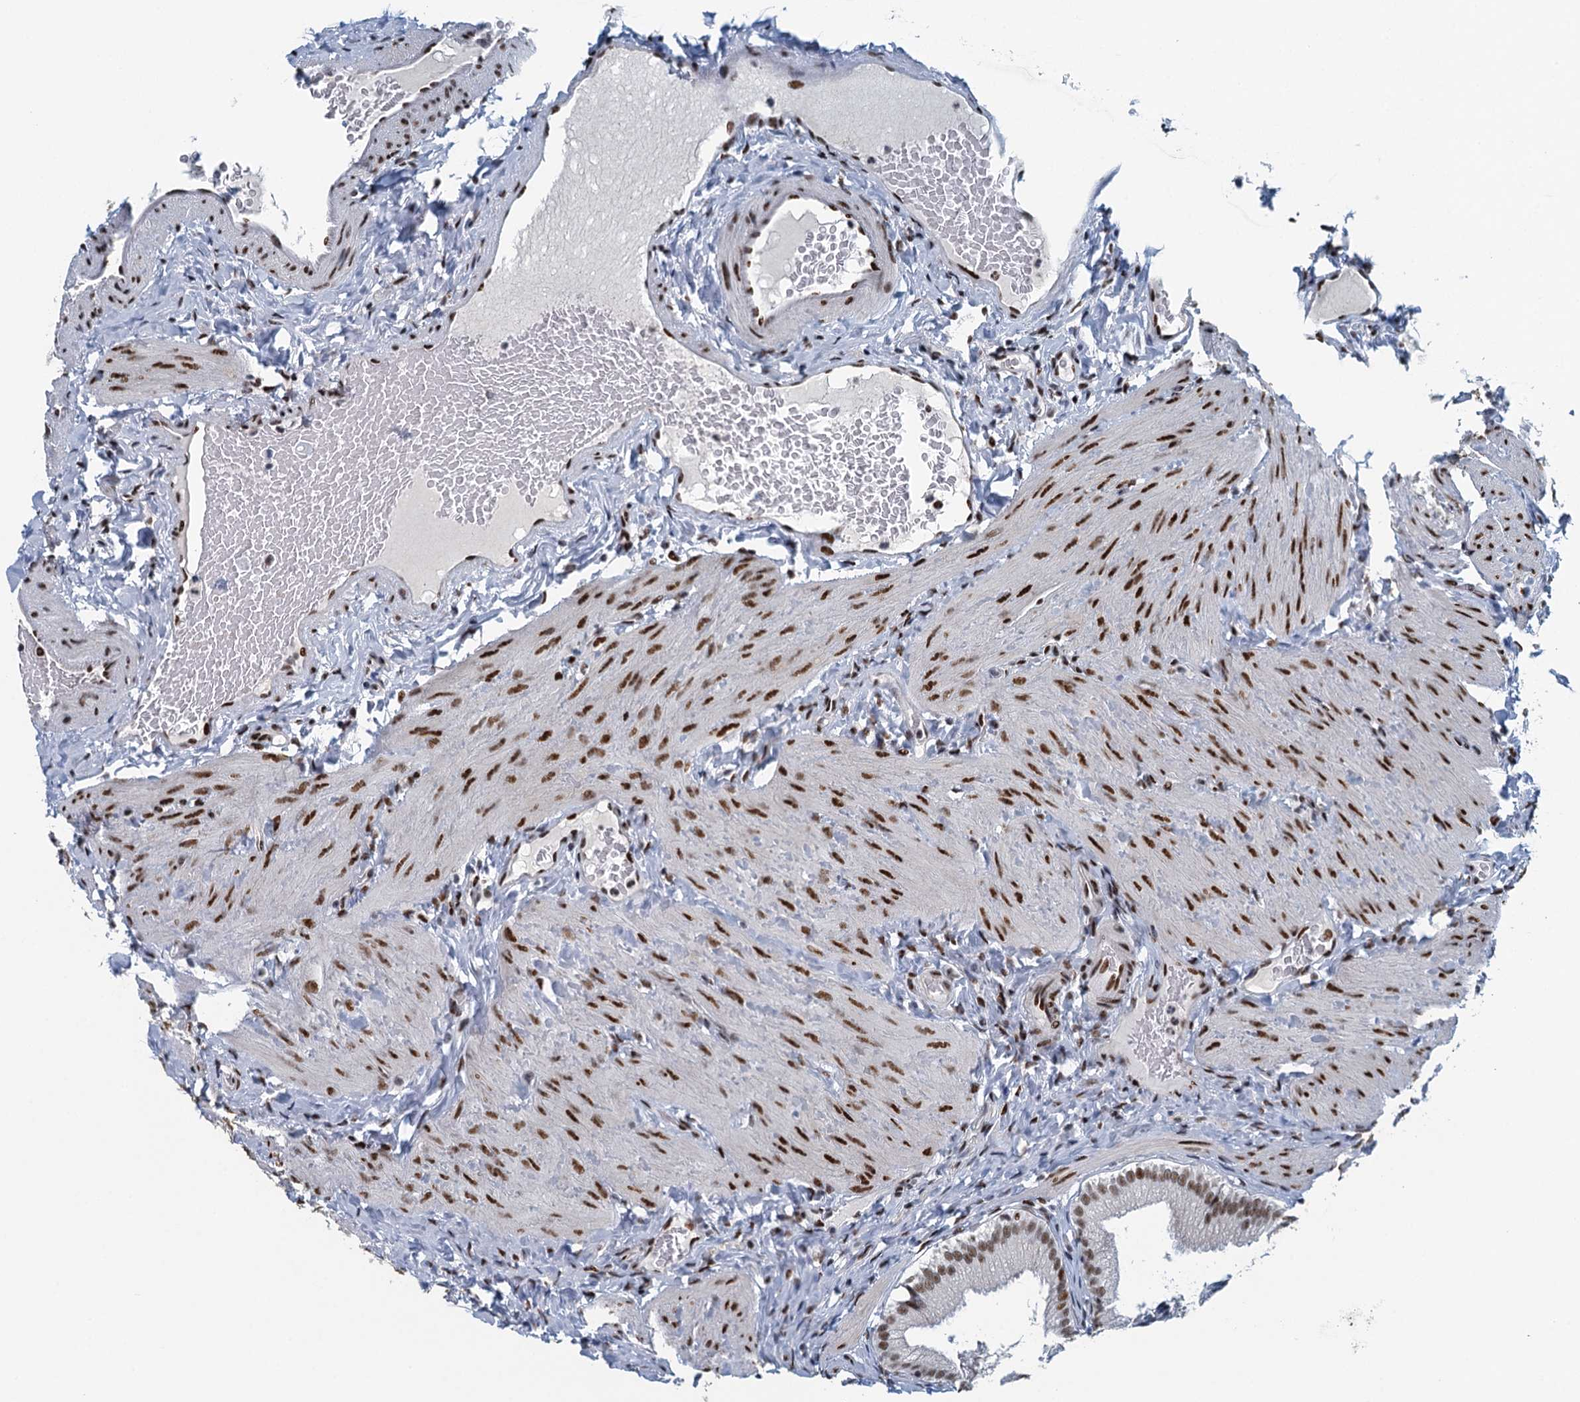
{"staining": {"intensity": "strong", "quantity": ">75%", "location": "nuclear"}, "tissue": "gallbladder", "cell_type": "Glandular cells", "image_type": "normal", "snomed": [{"axis": "morphology", "description": "Normal tissue, NOS"}, {"axis": "topography", "description": "Gallbladder"}], "caption": "Human gallbladder stained with a protein marker exhibits strong staining in glandular cells.", "gene": "TTLL9", "patient": {"sex": "female", "age": 30}}